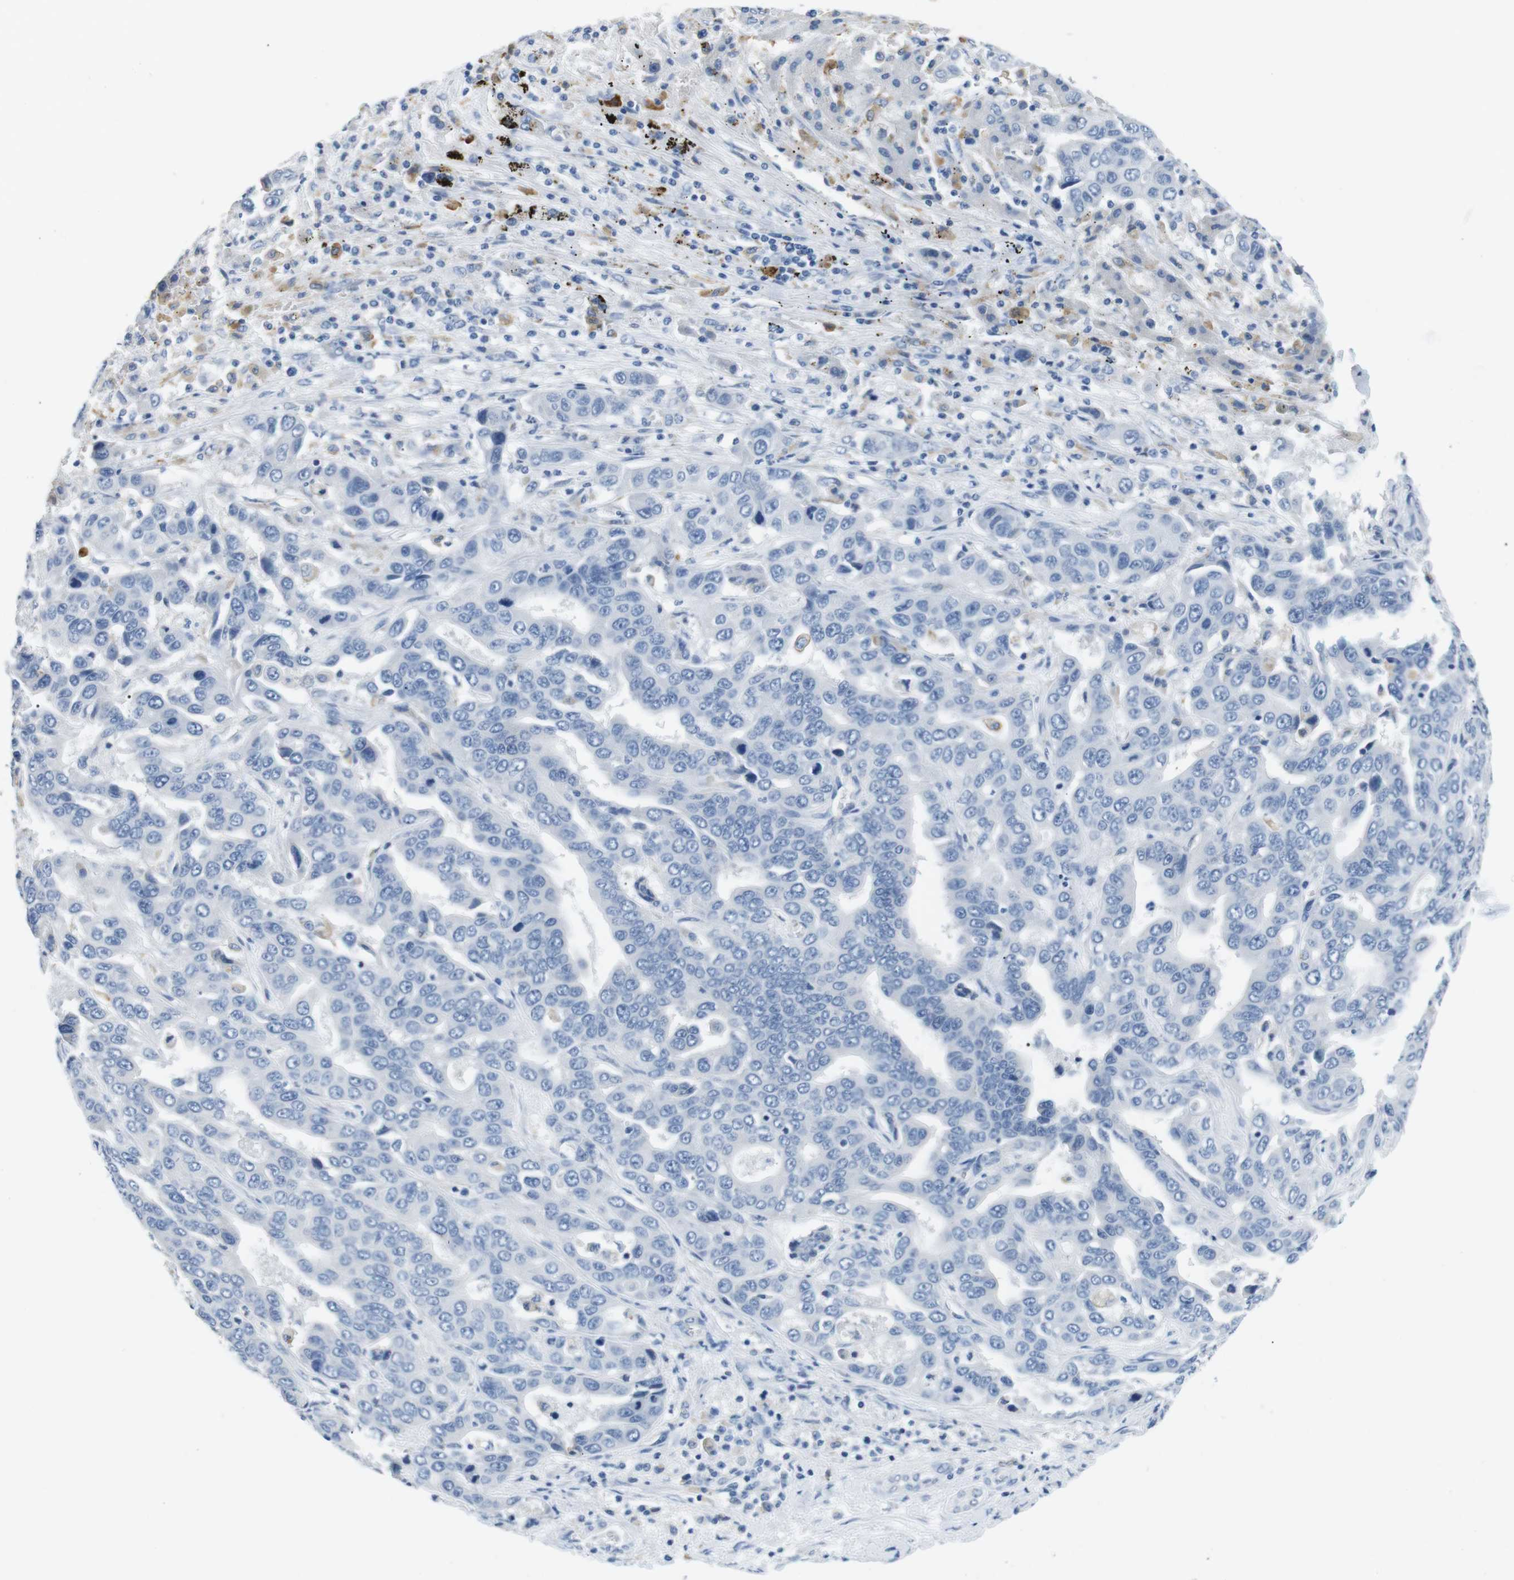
{"staining": {"intensity": "negative", "quantity": "none", "location": "none"}, "tissue": "liver cancer", "cell_type": "Tumor cells", "image_type": "cancer", "snomed": [{"axis": "morphology", "description": "Cholangiocarcinoma"}, {"axis": "topography", "description": "Liver"}], "caption": "Immunohistochemistry photomicrograph of human liver cancer stained for a protein (brown), which reveals no staining in tumor cells.", "gene": "FCGRT", "patient": {"sex": "female", "age": 52}}